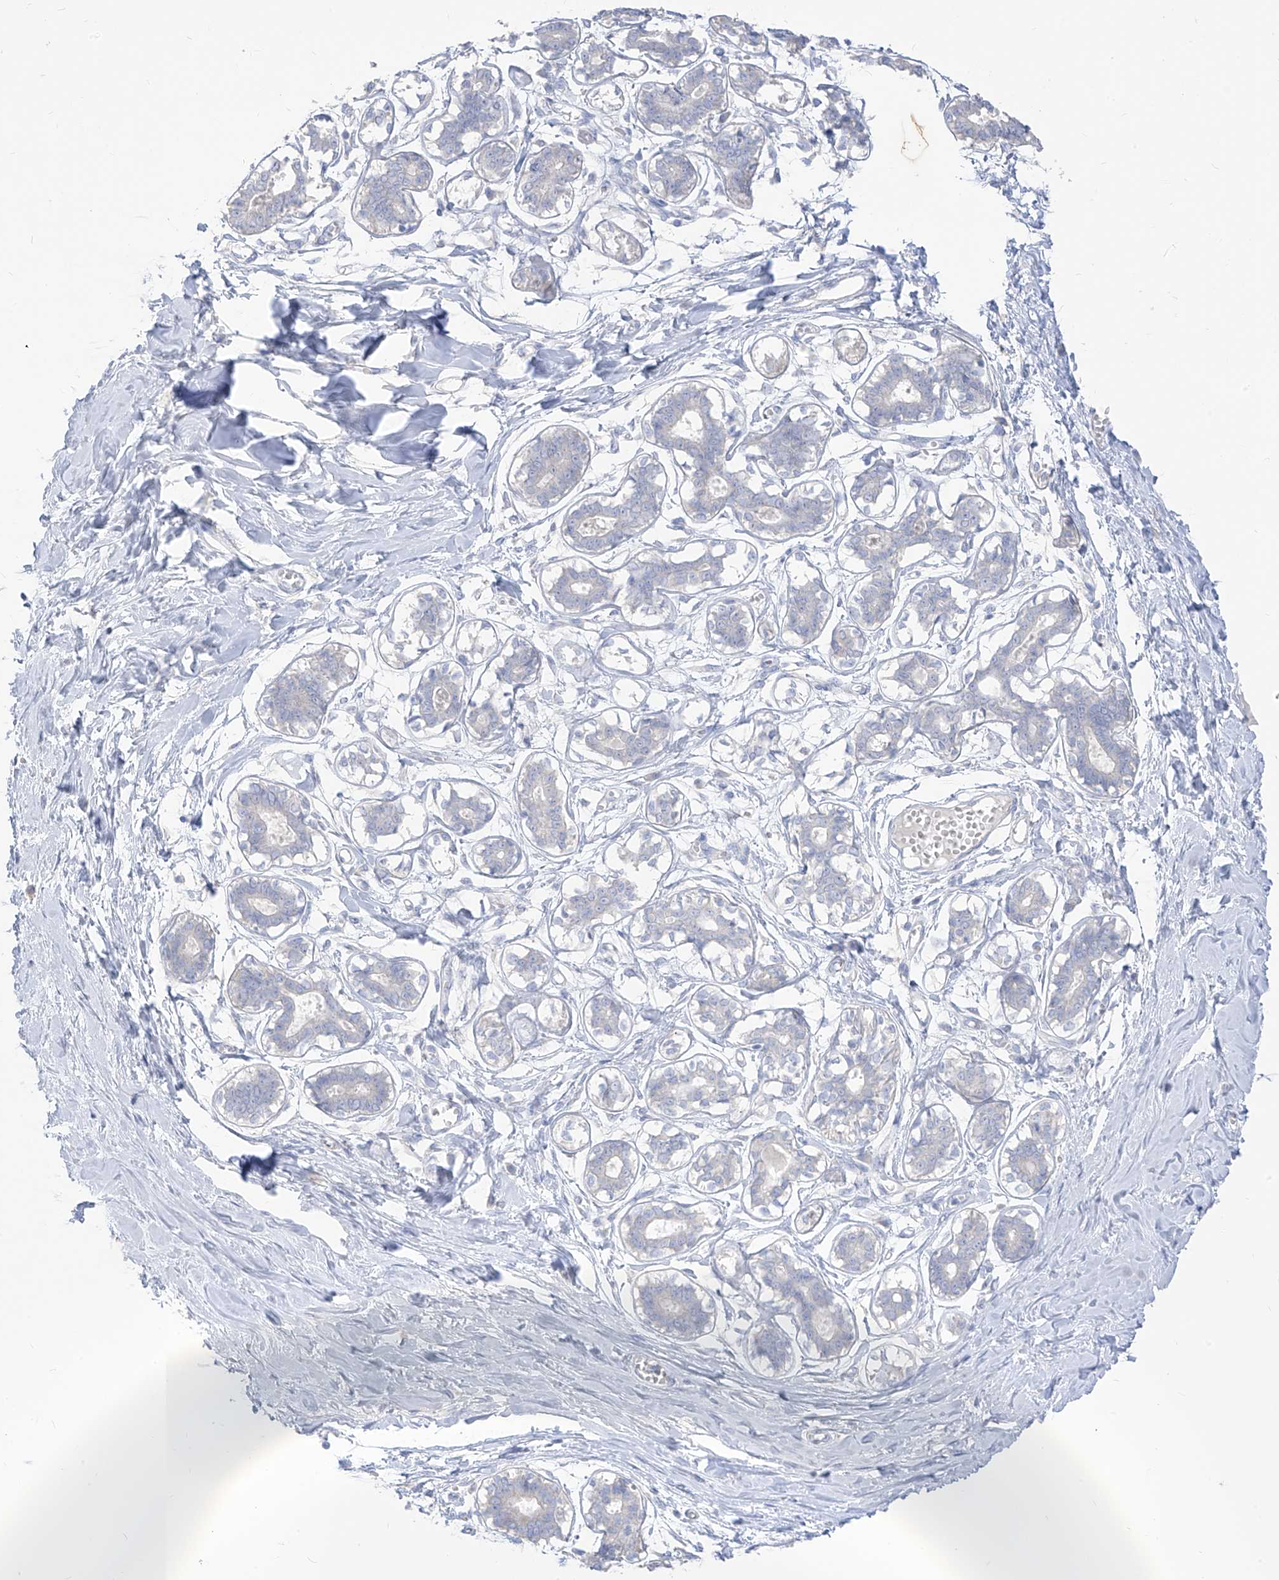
{"staining": {"intensity": "negative", "quantity": "none", "location": "none"}, "tissue": "breast", "cell_type": "Adipocytes", "image_type": "normal", "snomed": [{"axis": "morphology", "description": "Normal tissue, NOS"}, {"axis": "topography", "description": "Breast"}], "caption": "Immunohistochemistry (IHC) of benign human breast demonstrates no staining in adipocytes. (IHC, brightfield microscopy, high magnification).", "gene": "ARHGEF40", "patient": {"sex": "female", "age": 27}}